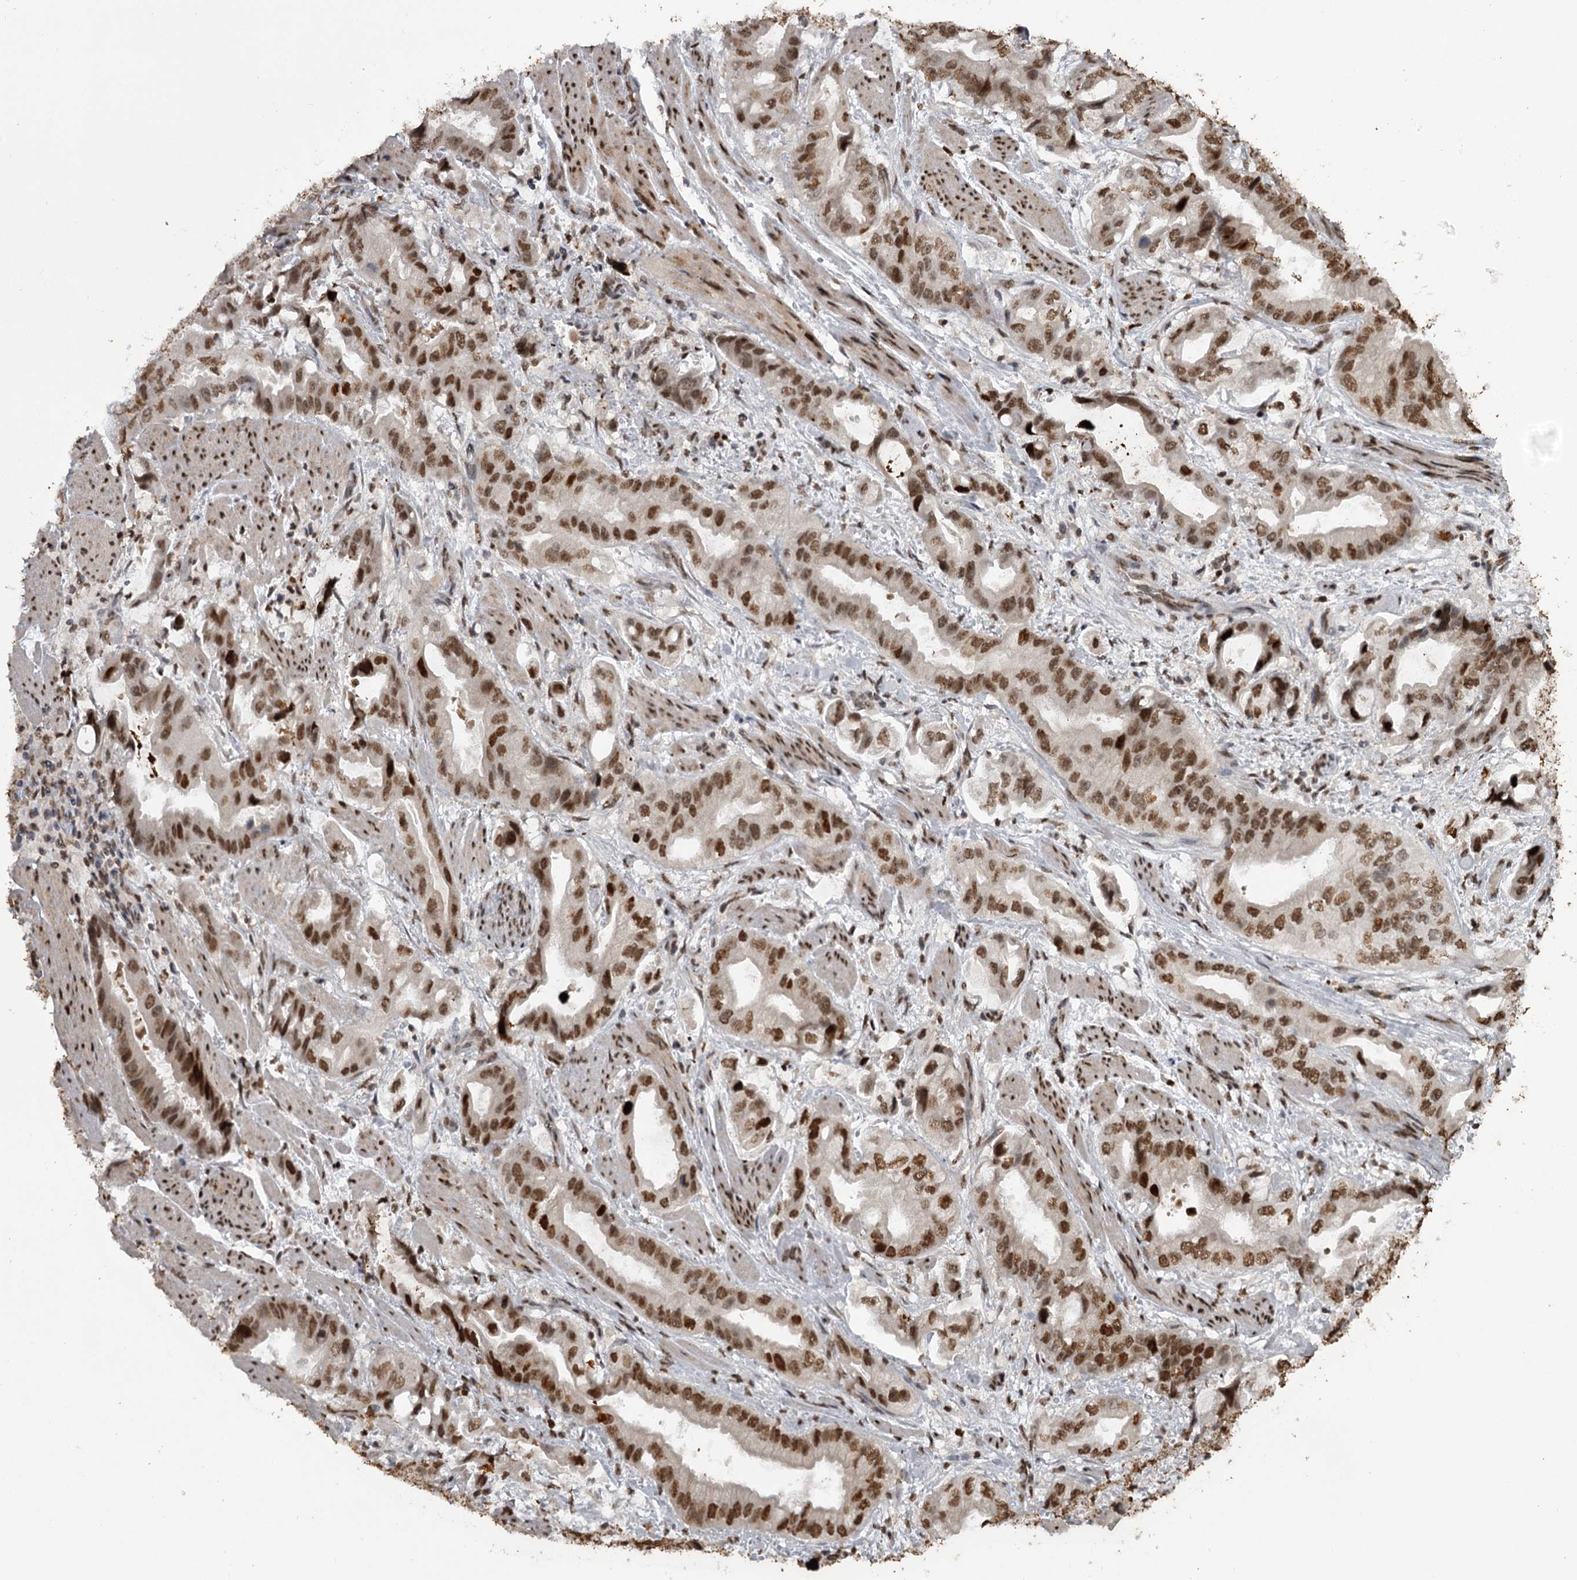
{"staining": {"intensity": "strong", "quantity": ">75%", "location": "nuclear"}, "tissue": "stomach cancer", "cell_type": "Tumor cells", "image_type": "cancer", "snomed": [{"axis": "morphology", "description": "Adenocarcinoma, NOS"}, {"axis": "topography", "description": "Stomach"}], "caption": "Approximately >75% of tumor cells in human adenocarcinoma (stomach) demonstrate strong nuclear protein staining as visualized by brown immunohistochemical staining.", "gene": "THYN1", "patient": {"sex": "male", "age": 62}}